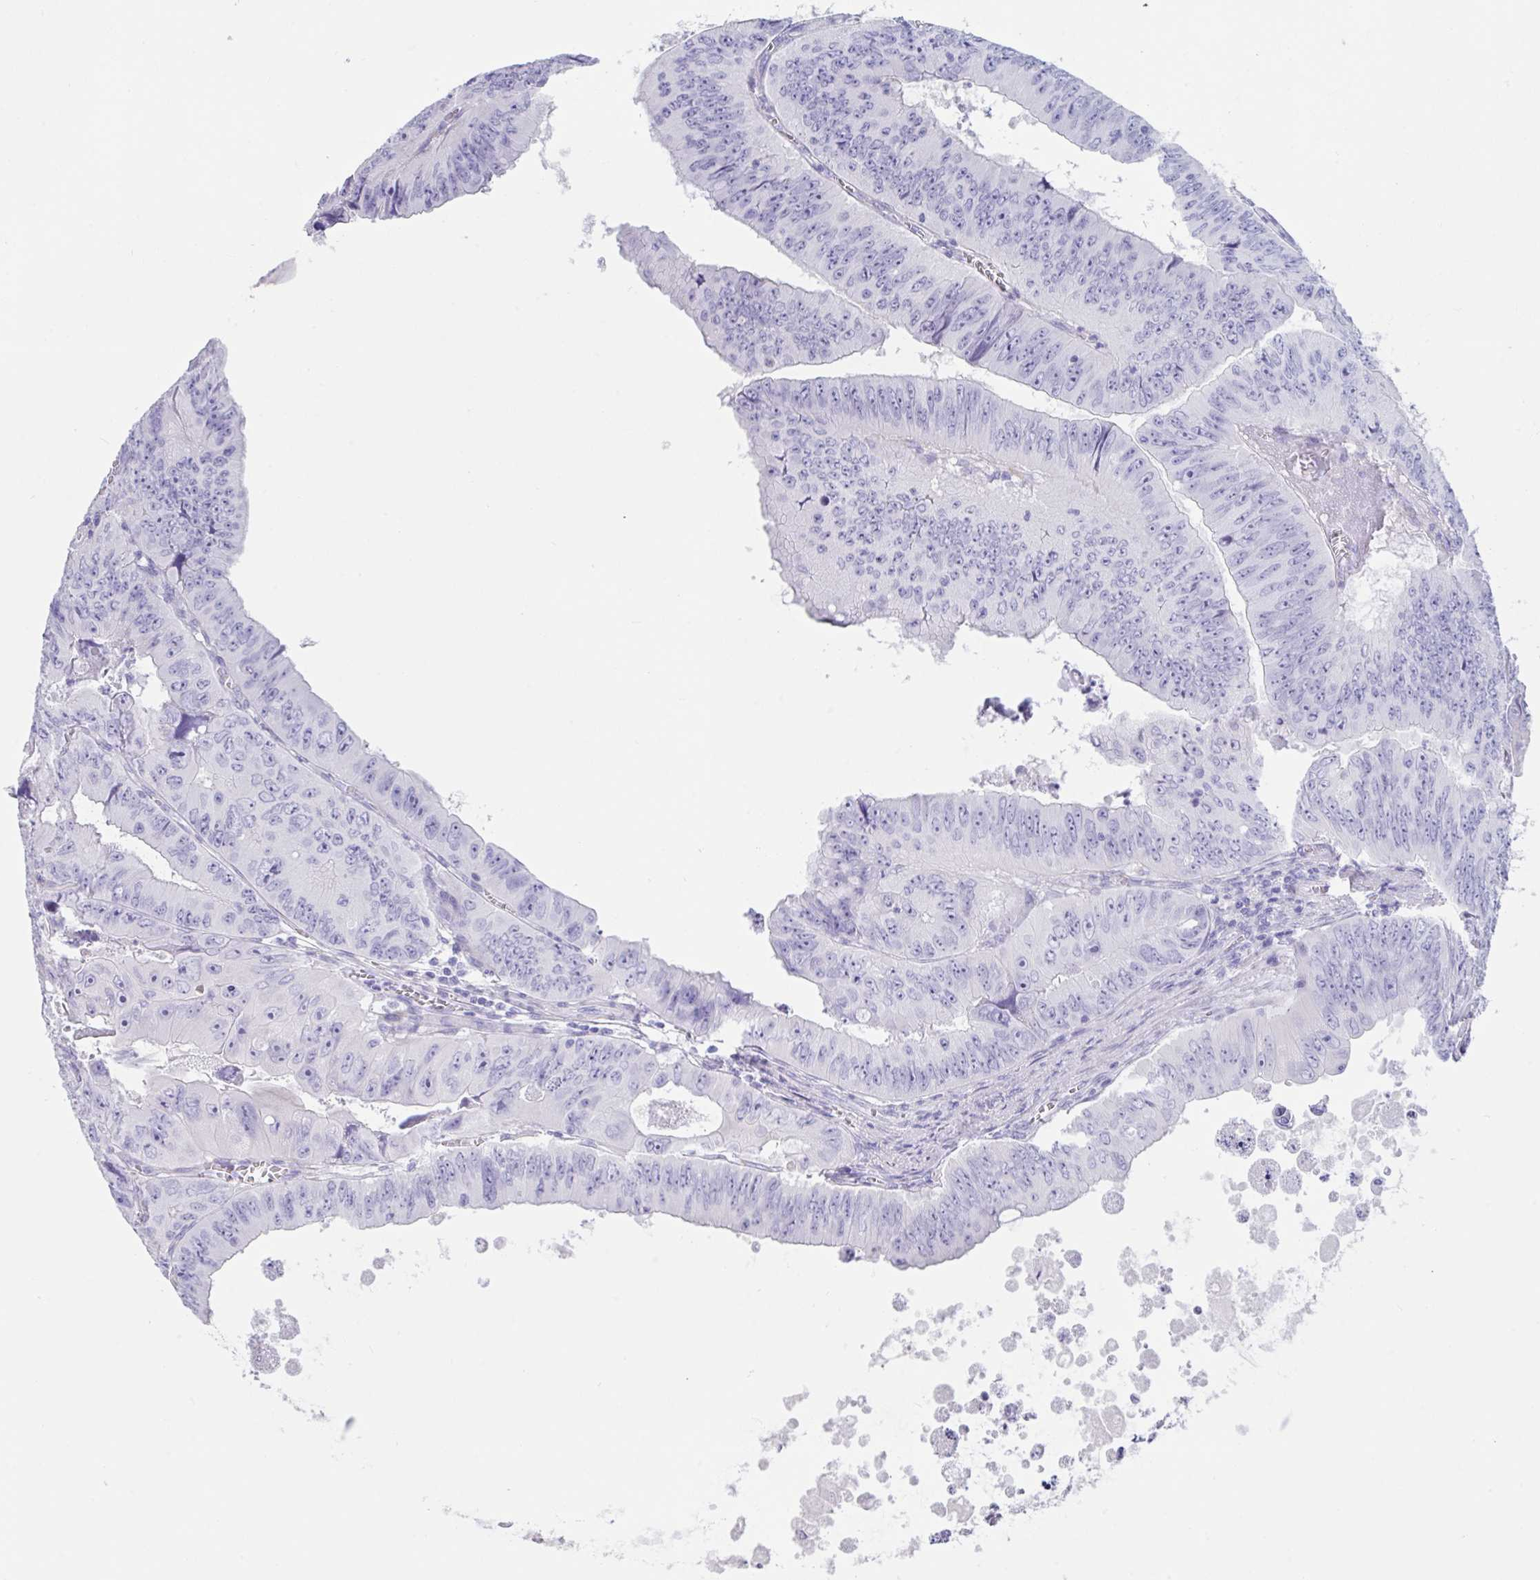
{"staining": {"intensity": "negative", "quantity": "none", "location": "none"}, "tissue": "colorectal cancer", "cell_type": "Tumor cells", "image_type": "cancer", "snomed": [{"axis": "morphology", "description": "Adenocarcinoma, NOS"}, {"axis": "topography", "description": "Colon"}], "caption": "Immunohistochemical staining of human colorectal cancer displays no significant expression in tumor cells.", "gene": "TNNC1", "patient": {"sex": "female", "age": 84}}